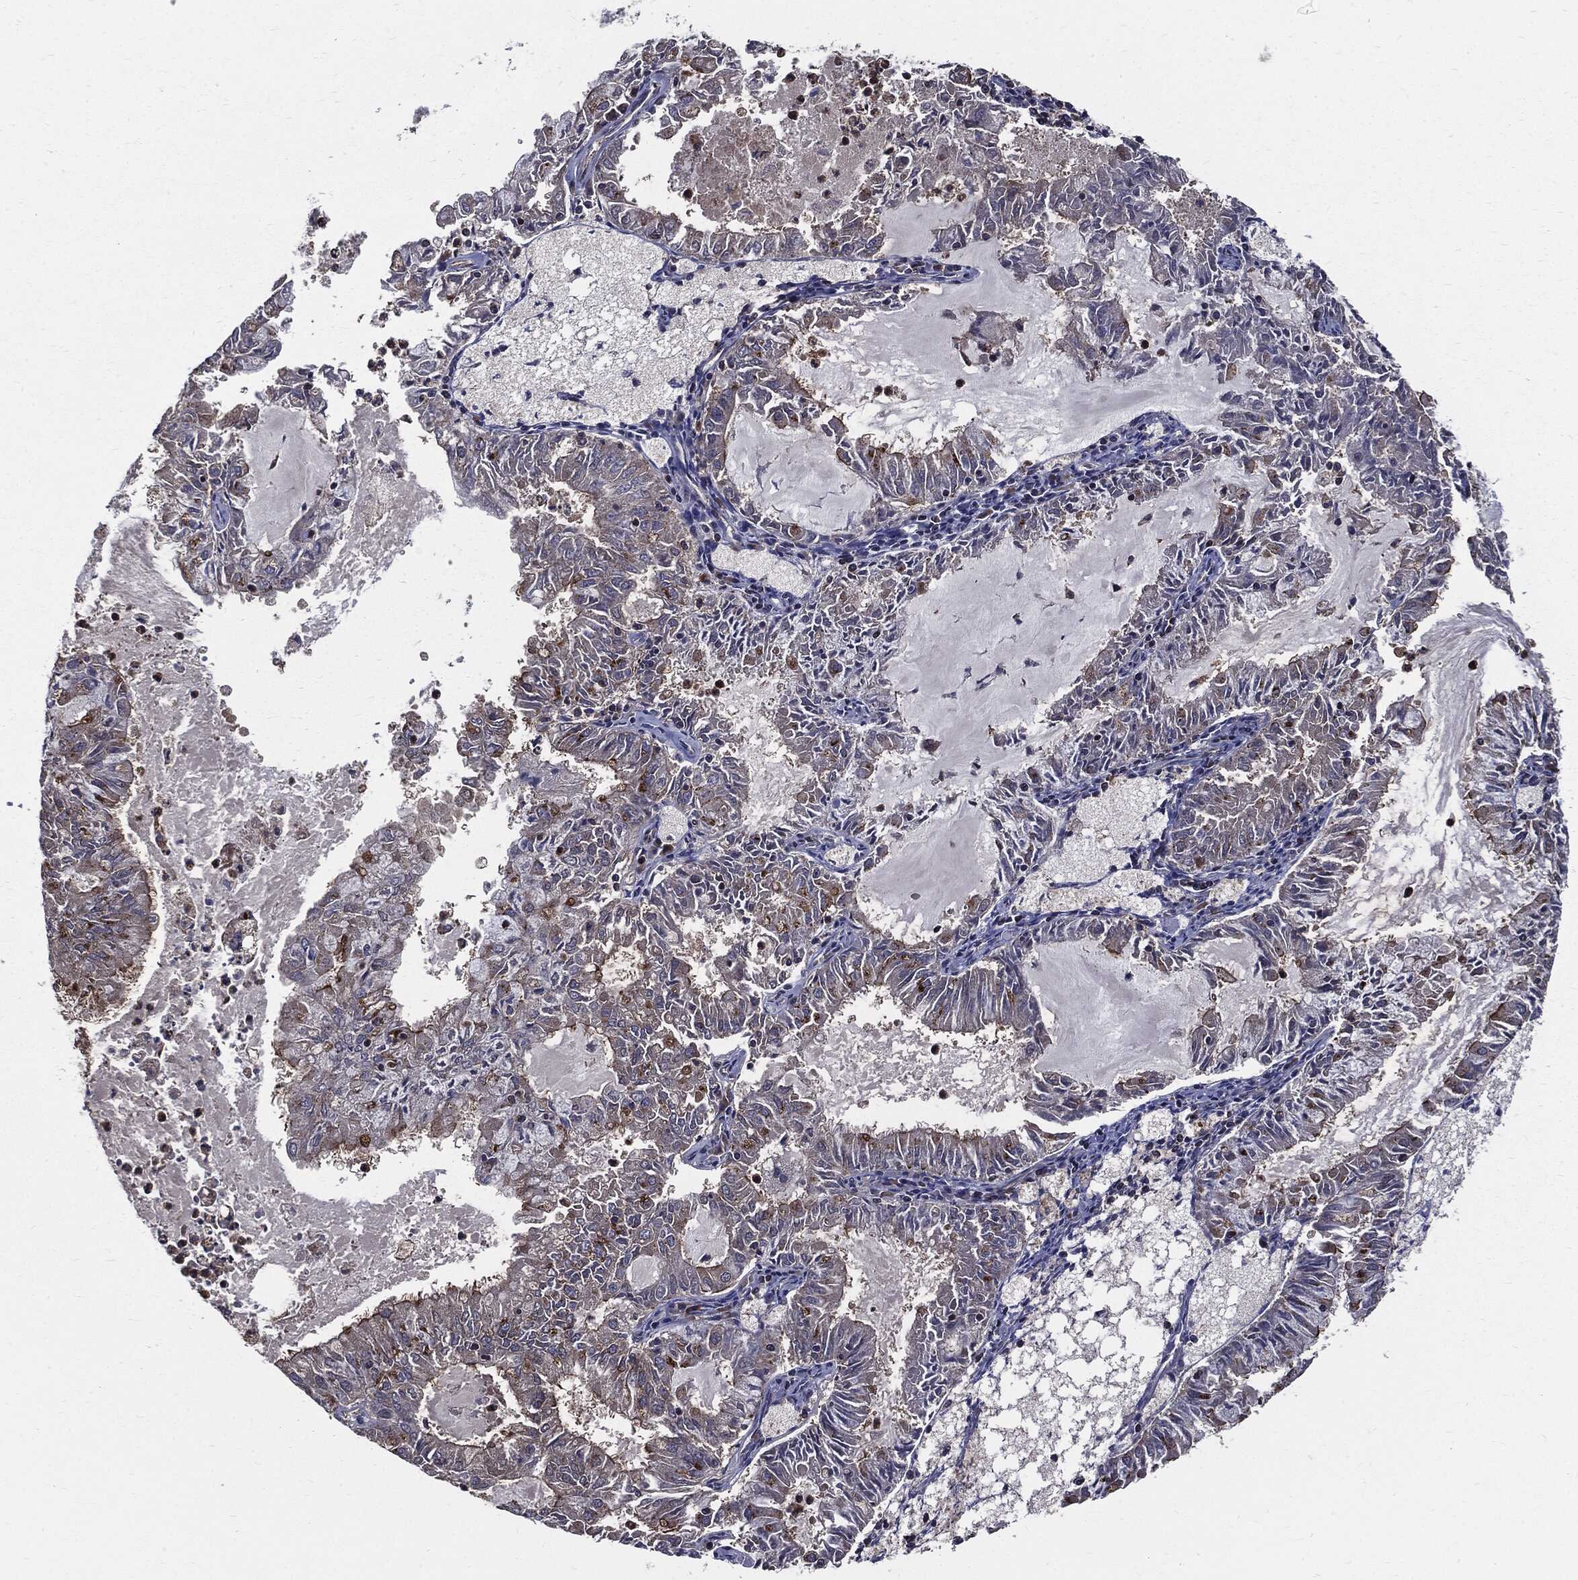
{"staining": {"intensity": "moderate", "quantity": "<25%", "location": "cytoplasmic/membranous"}, "tissue": "endometrial cancer", "cell_type": "Tumor cells", "image_type": "cancer", "snomed": [{"axis": "morphology", "description": "Adenocarcinoma, NOS"}, {"axis": "topography", "description": "Endometrium"}], "caption": "Protein staining of endometrial cancer tissue exhibits moderate cytoplasmic/membranous positivity in approximately <25% of tumor cells.", "gene": "PDCD6IP", "patient": {"sex": "female", "age": 57}}